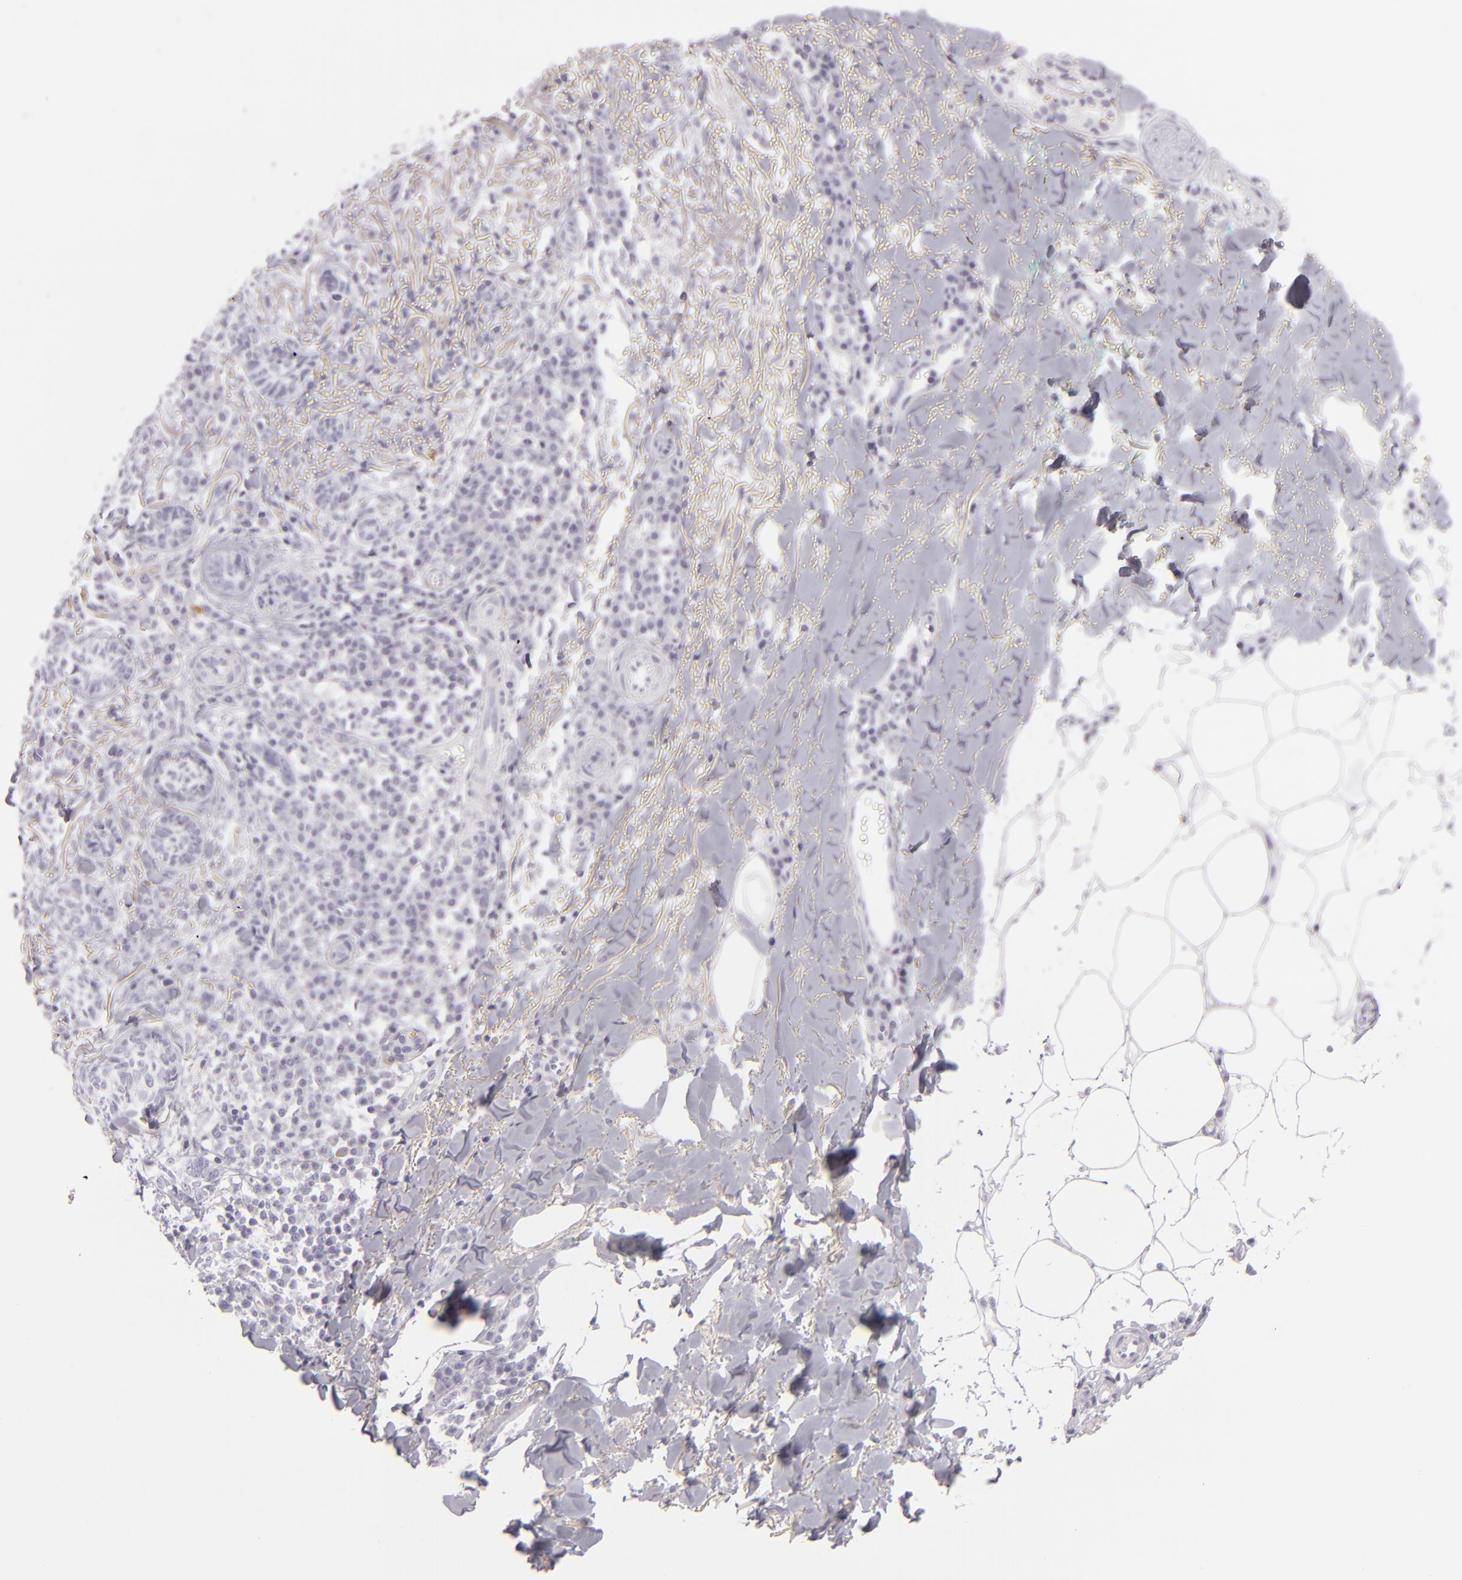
{"staining": {"intensity": "negative", "quantity": "none", "location": "none"}, "tissue": "skin cancer", "cell_type": "Tumor cells", "image_type": "cancer", "snomed": [{"axis": "morphology", "description": "Basal cell carcinoma"}, {"axis": "topography", "description": "Skin"}], "caption": "Tumor cells show no significant protein staining in skin cancer.", "gene": "CDX2", "patient": {"sex": "female", "age": 89}}